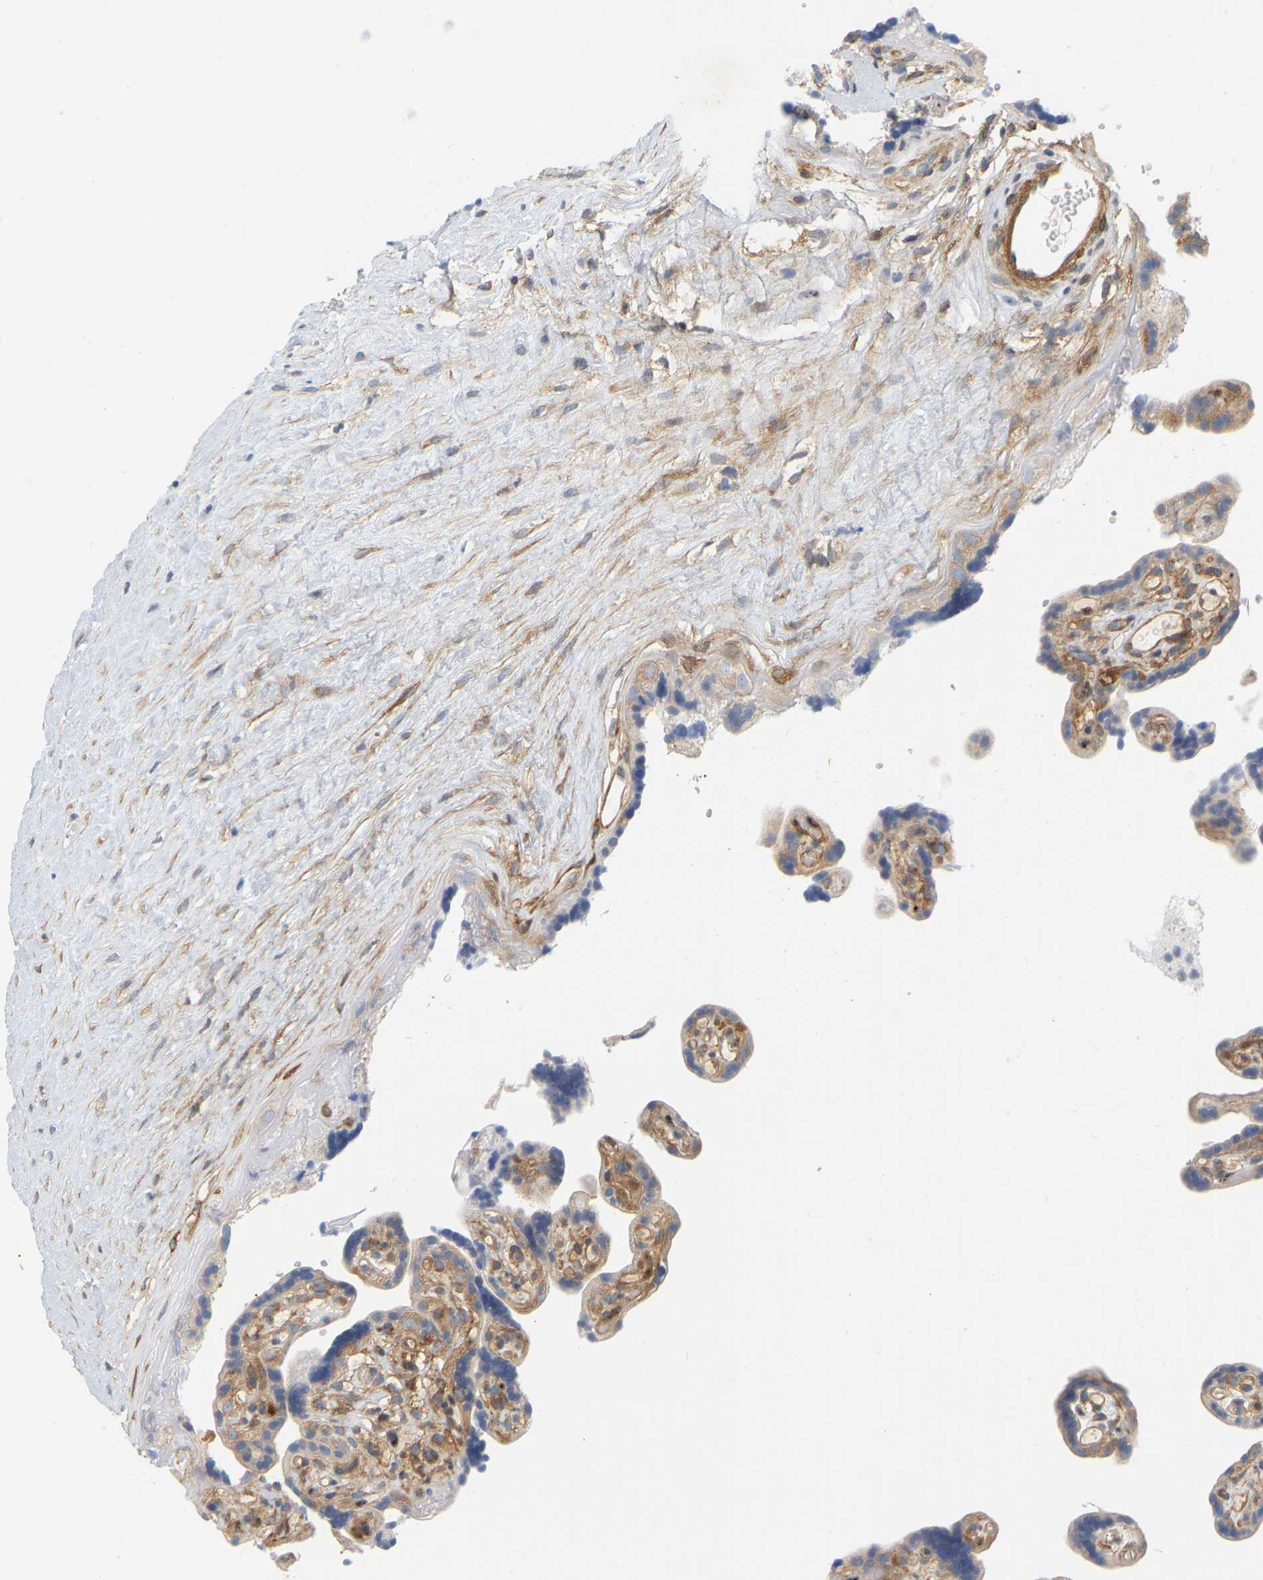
{"staining": {"intensity": "moderate", "quantity": ">75%", "location": "cytoplasmic/membranous"}, "tissue": "placenta", "cell_type": "Decidual cells", "image_type": "normal", "snomed": [{"axis": "morphology", "description": "Normal tissue, NOS"}, {"axis": "topography", "description": "Placenta"}], "caption": "Immunohistochemical staining of benign human placenta shows medium levels of moderate cytoplasmic/membranous expression in about >75% of decidual cells. (IHC, brightfield microscopy, high magnification).", "gene": "RAPH1", "patient": {"sex": "female", "age": 30}}